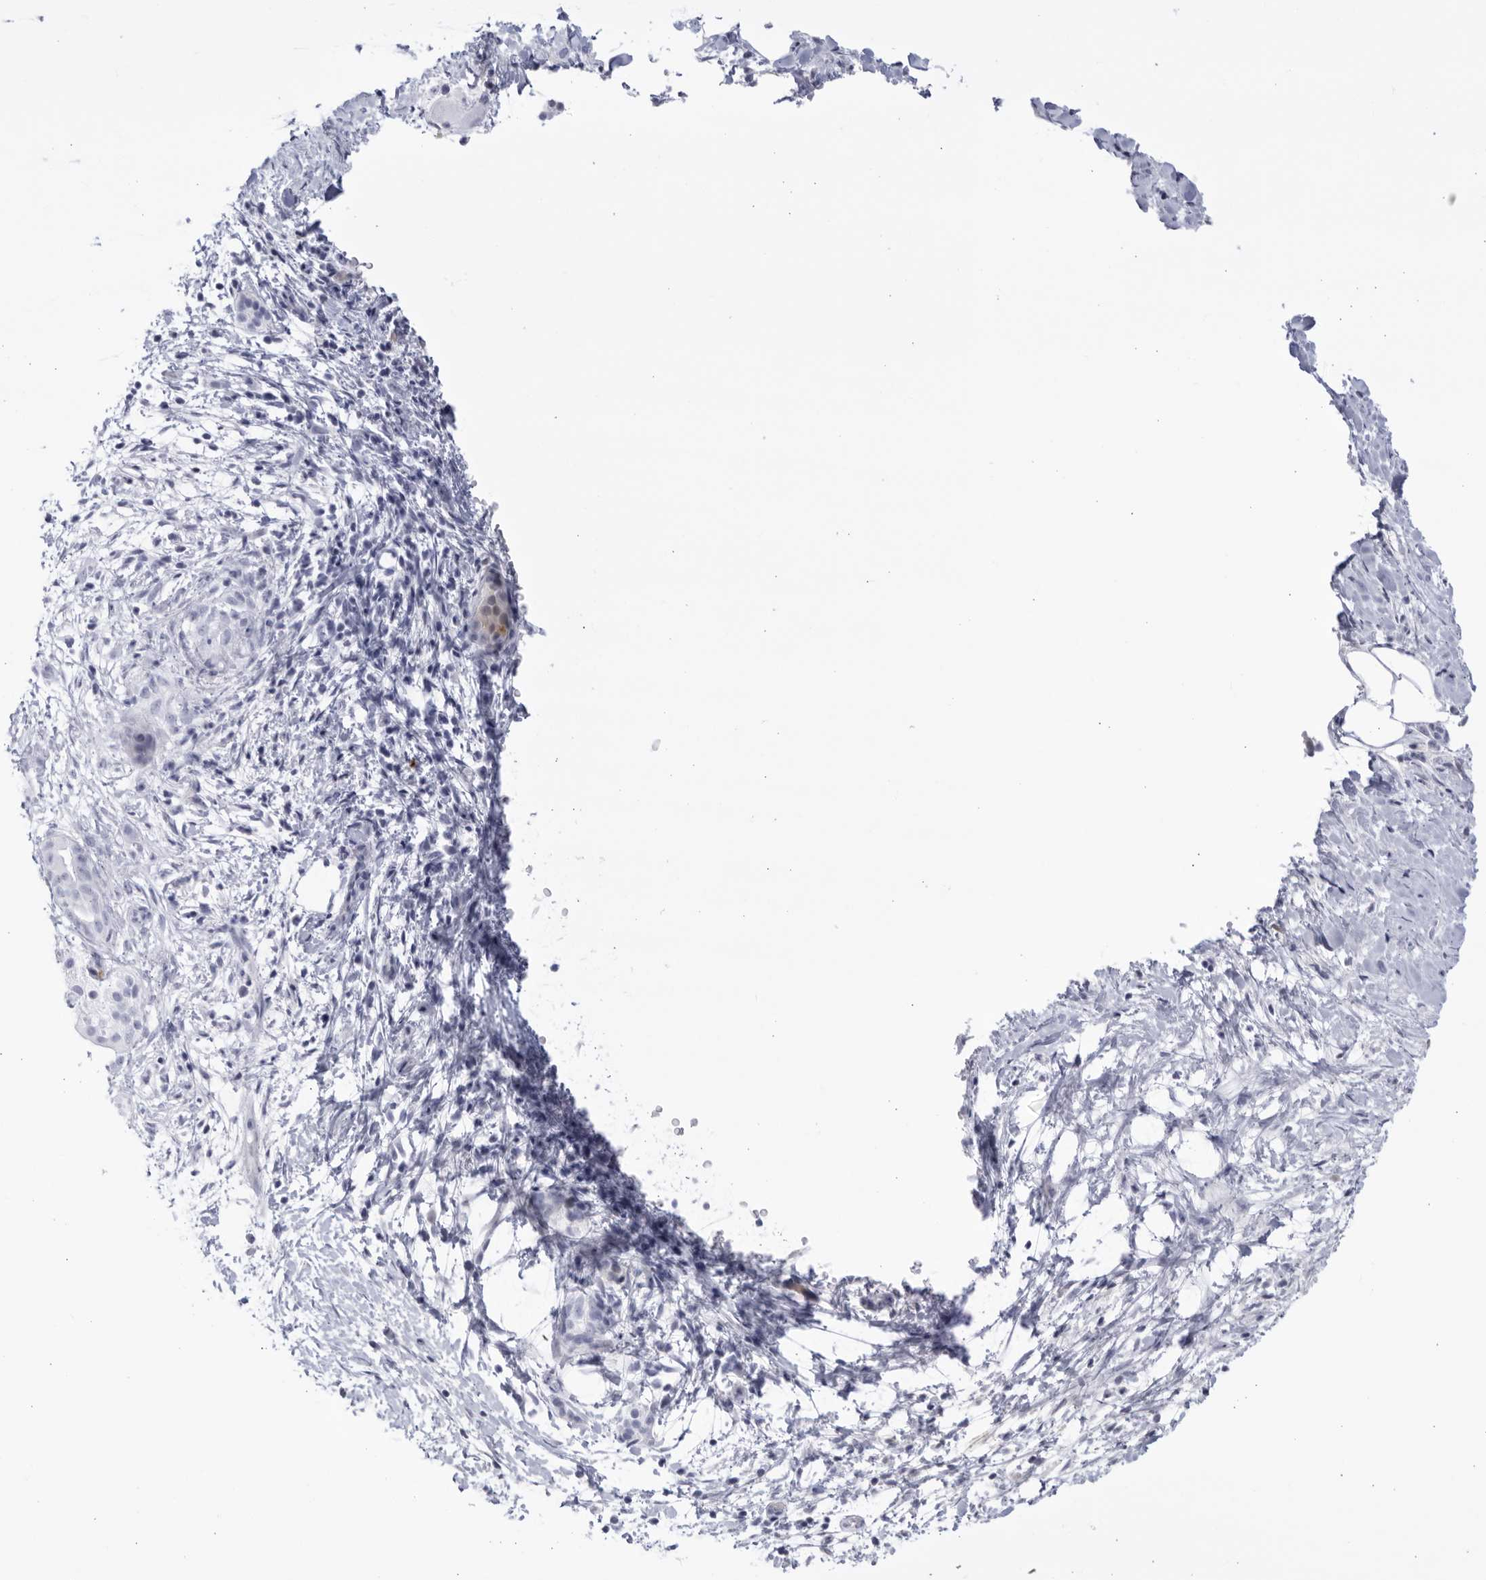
{"staining": {"intensity": "negative", "quantity": "none", "location": "none"}, "tissue": "pancreatic cancer", "cell_type": "Tumor cells", "image_type": "cancer", "snomed": [{"axis": "morphology", "description": "Adenocarcinoma, NOS"}, {"axis": "topography", "description": "Pancreas"}], "caption": "Tumor cells show no significant protein staining in adenocarcinoma (pancreatic). (DAB IHC visualized using brightfield microscopy, high magnification).", "gene": "CNBD1", "patient": {"sex": "male", "age": 58}}